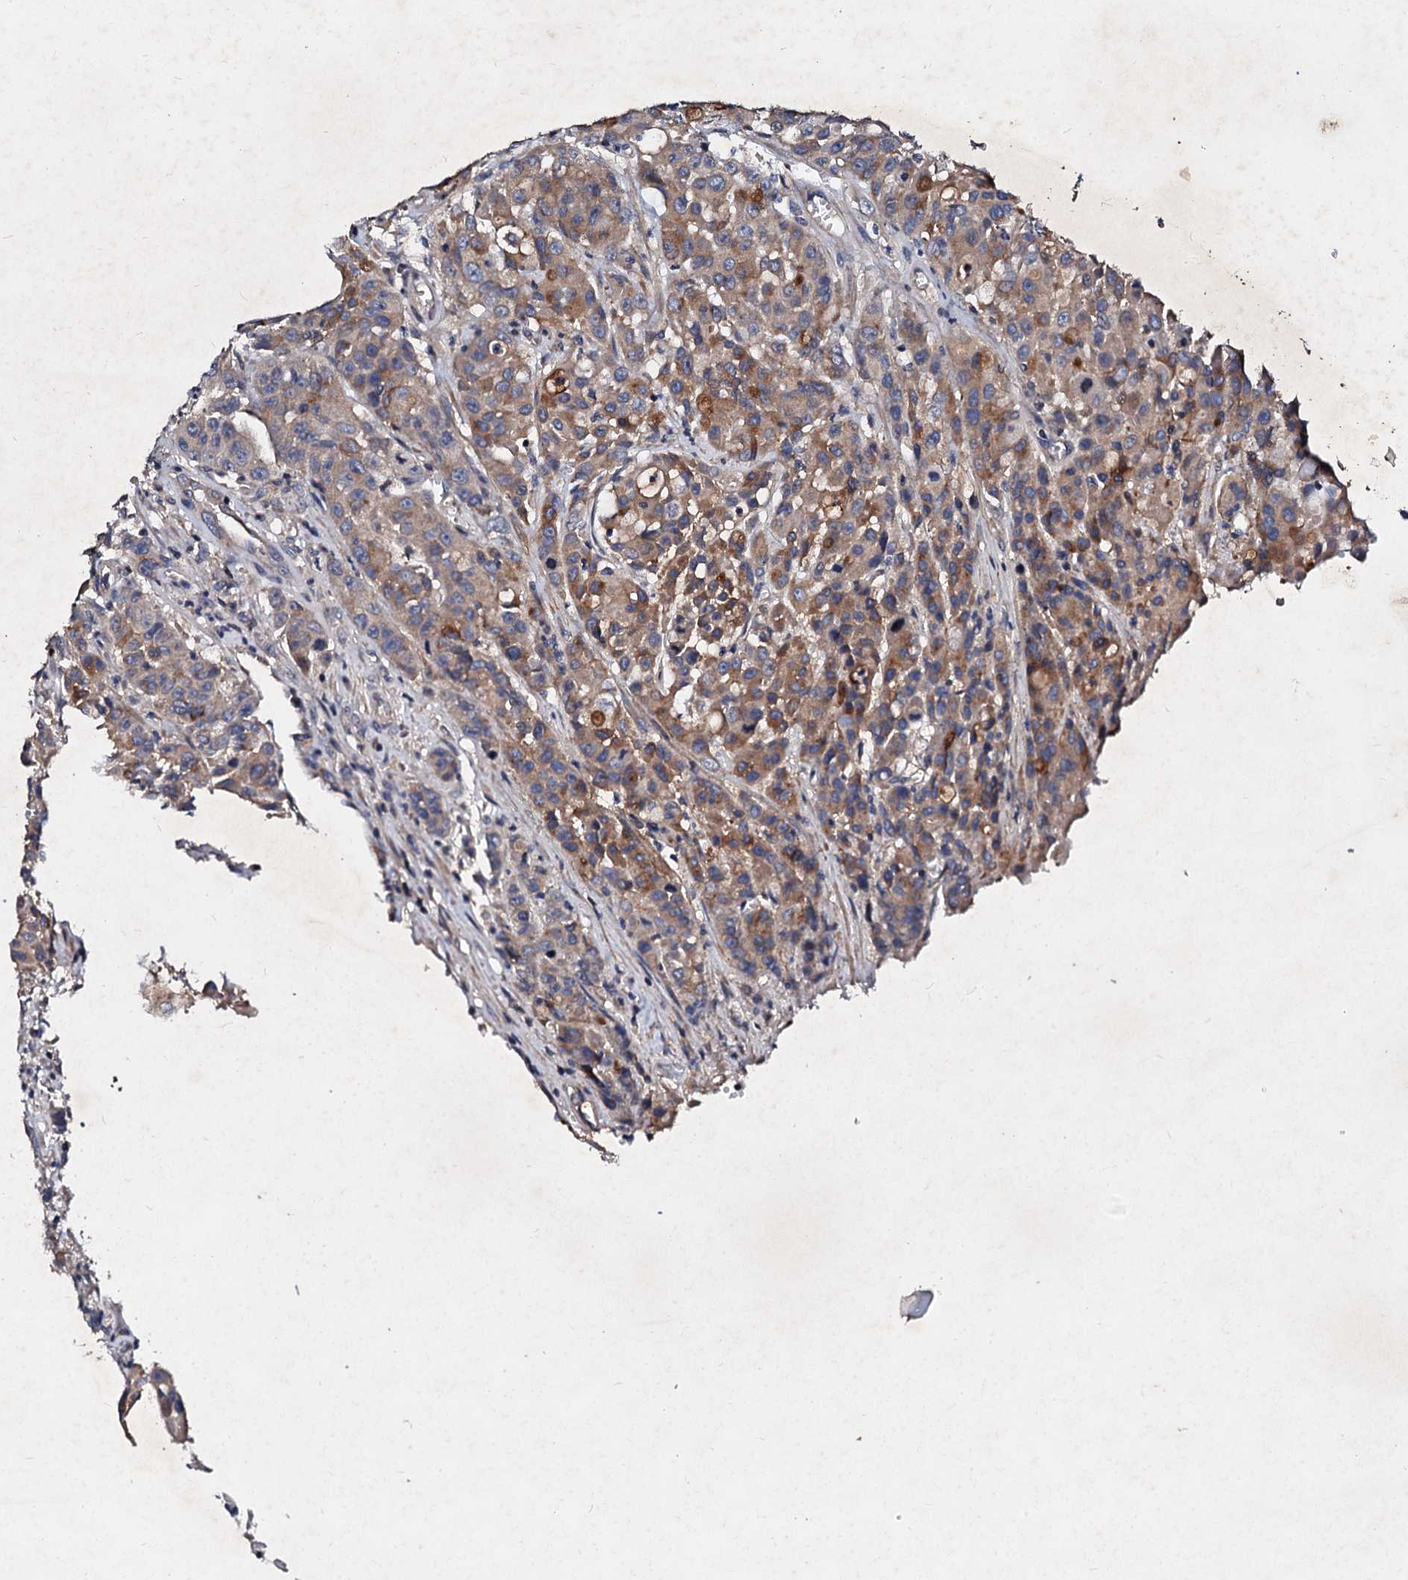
{"staining": {"intensity": "moderate", "quantity": ">75%", "location": "cytoplasmic/membranous"}, "tissue": "colorectal cancer", "cell_type": "Tumor cells", "image_type": "cancer", "snomed": [{"axis": "morphology", "description": "Adenocarcinoma, NOS"}, {"axis": "topography", "description": "Colon"}], "caption": "Human colorectal adenocarcinoma stained with a brown dye displays moderate cytoplasmic/membranous positive positivity in about >75% of tumor cells.", "gene": "FIBIN", "patient": {"sex": "male", "age": 62}}